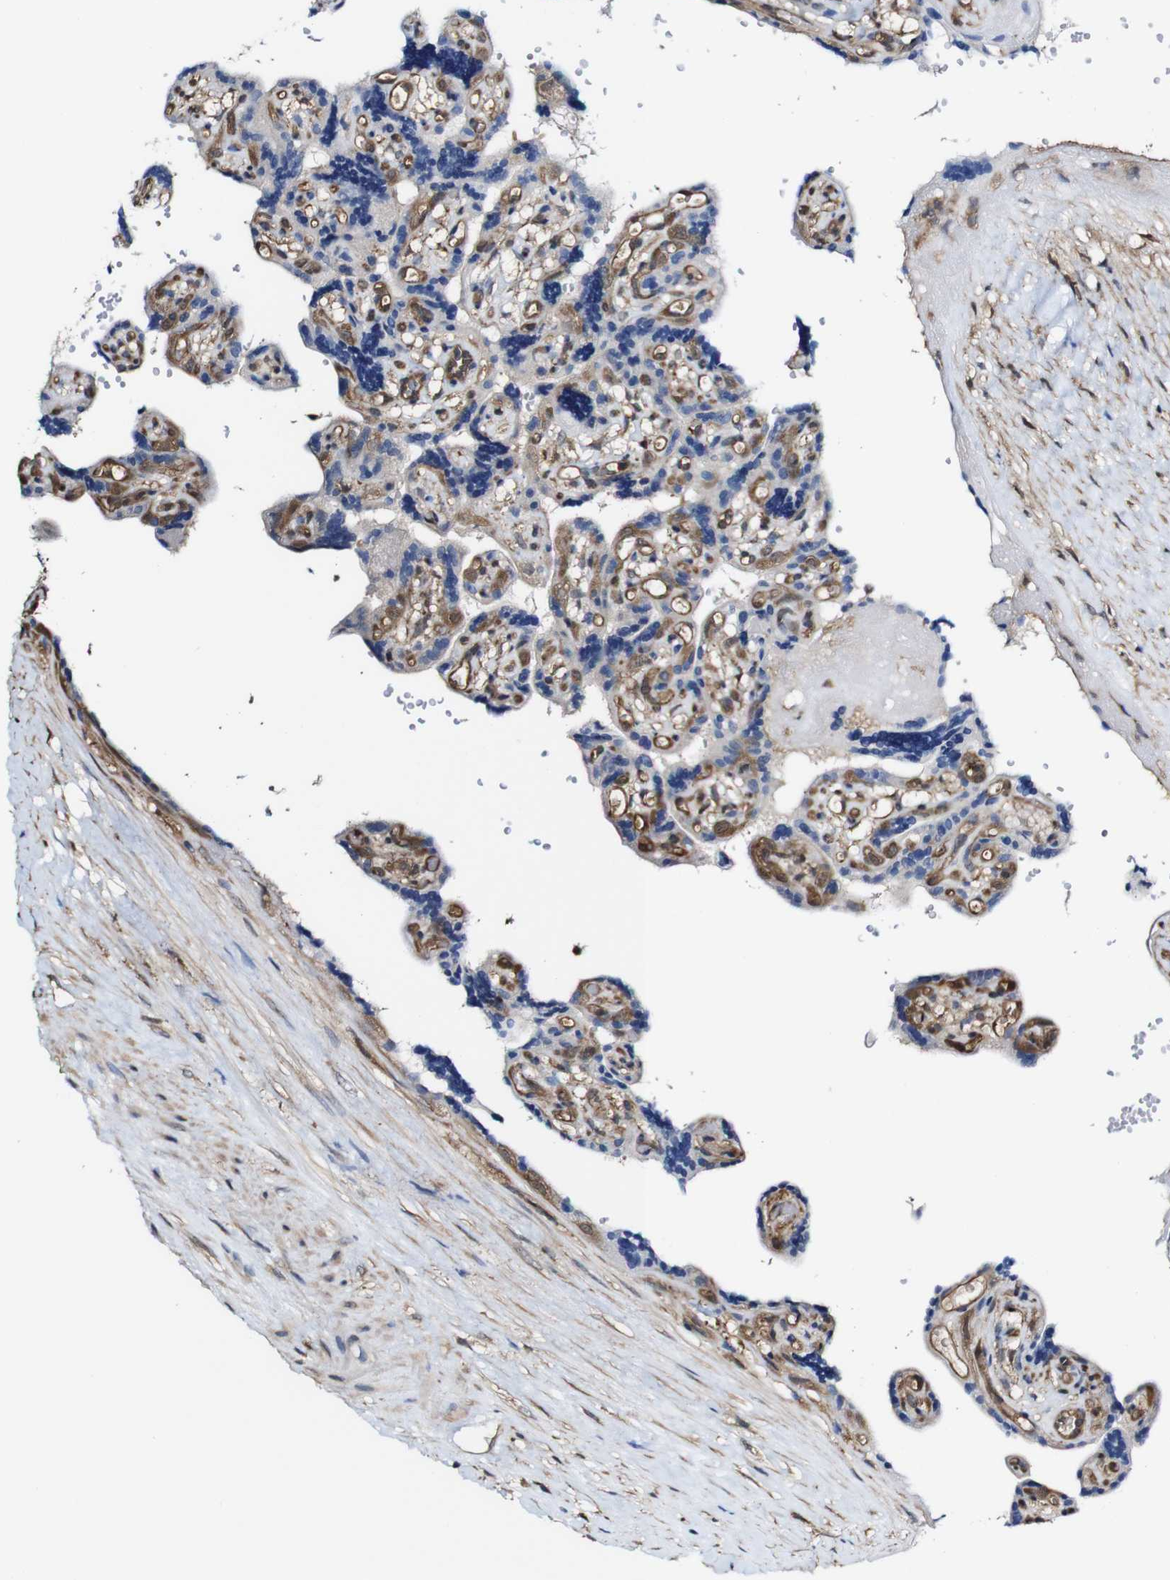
{"staining": {"intensity": "moderate", "quantity": "25%-75%", "location": "cytoplasmic/membranous"}, "tissue": "placenta", "cell_type": "Trophoblastic cells", "image_type": "normal", "snomed": [{"axis": "morphology", "description": "Normal tissue, NOS"}, {"axis": "topography", "description": "Placenta"}], "caption": "Normal placenta reveals moderate cytoplasmic/membranous positivity in about 25%-75% of trophoblastic cells.", "gene": "PTPRR", "patient": {"sex": "female", "age": 30}}